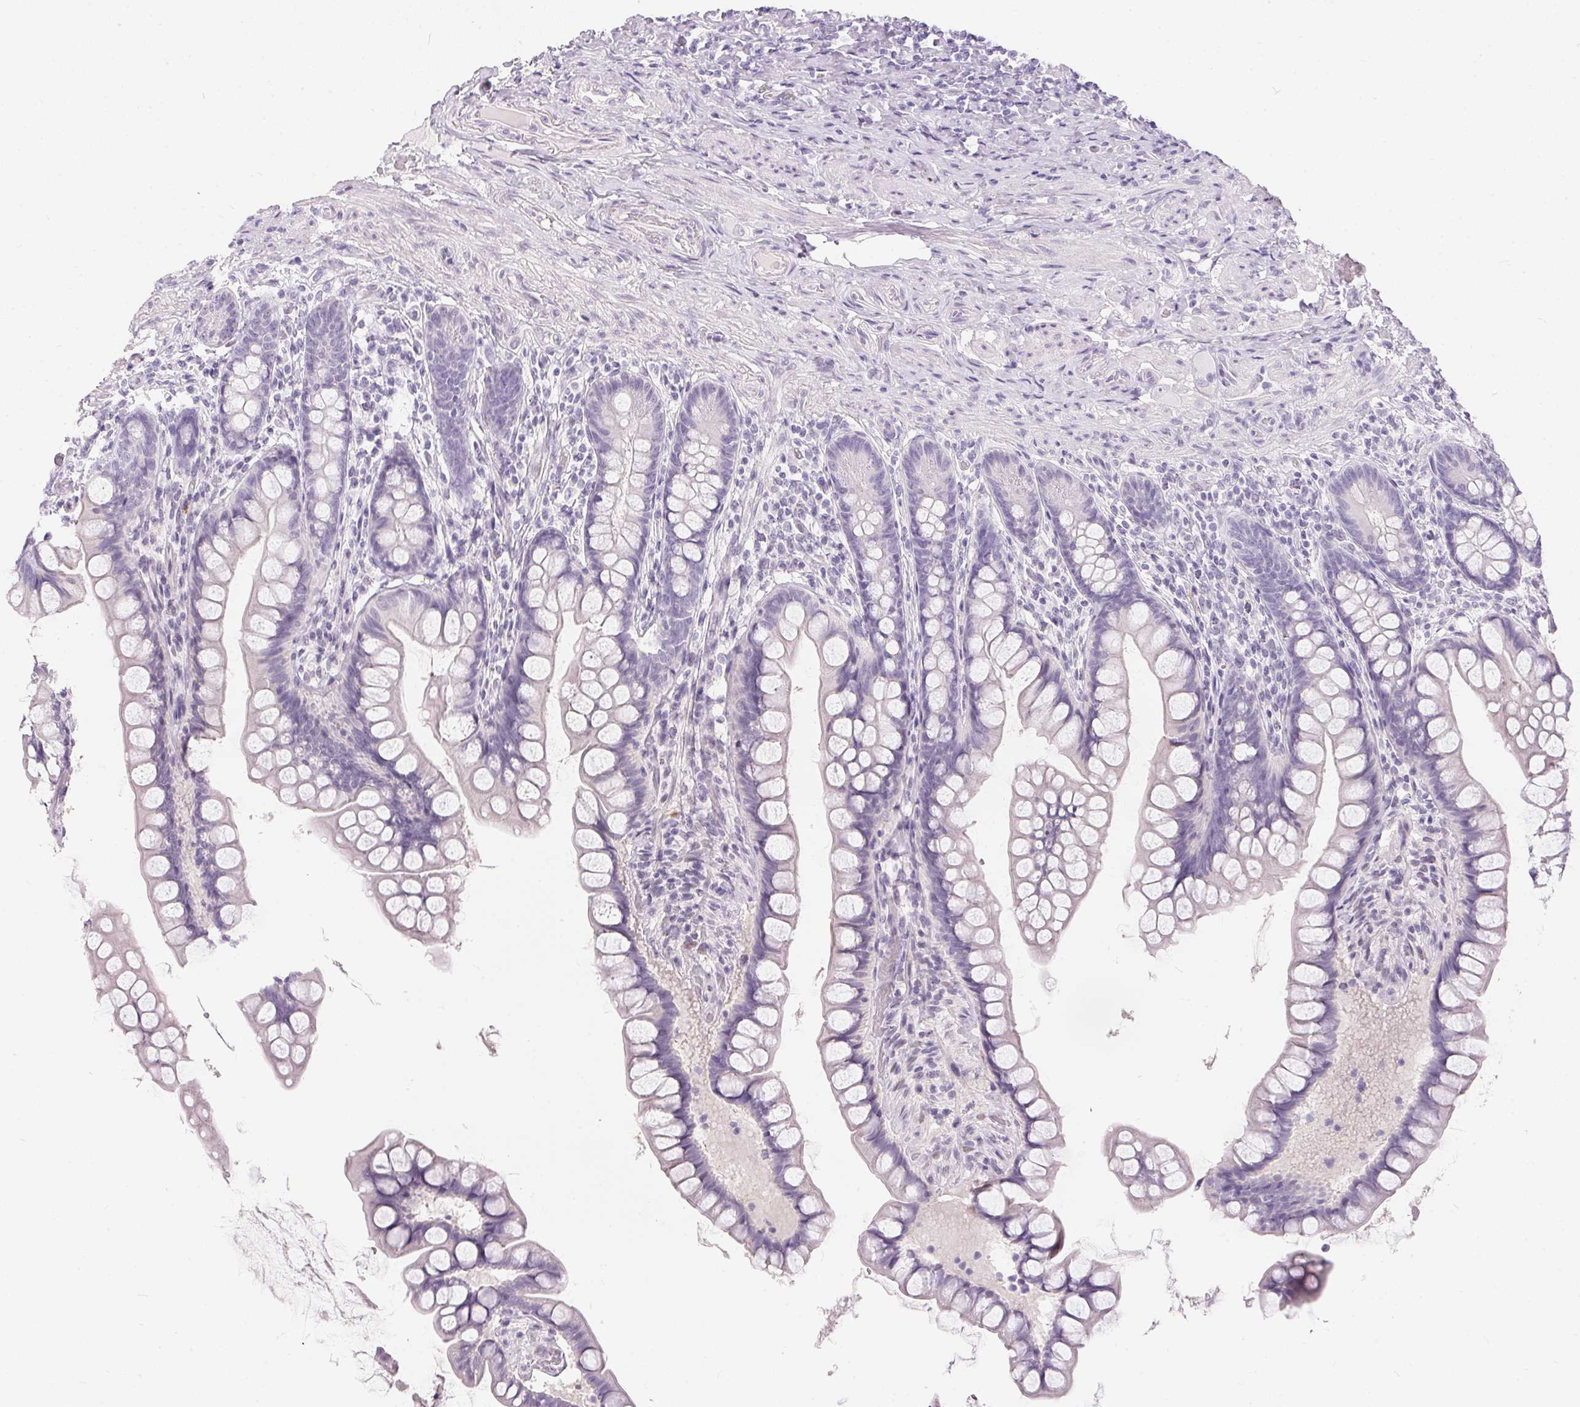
{"staining": {"intensity": "negative", "quantity": "none", "location": "none"}, "tissue": "small intestine", "cell_type": "Glandular cells", "image_type": "normal", "snomed": [{"axis": "morphology", "description": "Normal tissue, NOS"}, {"axis": "topography", "description": "Small intestine"}], "caption": "Immunohistochemistry of normal small intestine exhibits no staining in glandular cells. (Immunohistochemistry (ihc), brightfield microscopy, high magnification).", "gene": "GBP6", "patient": {"sex": "male", "age": 70}}